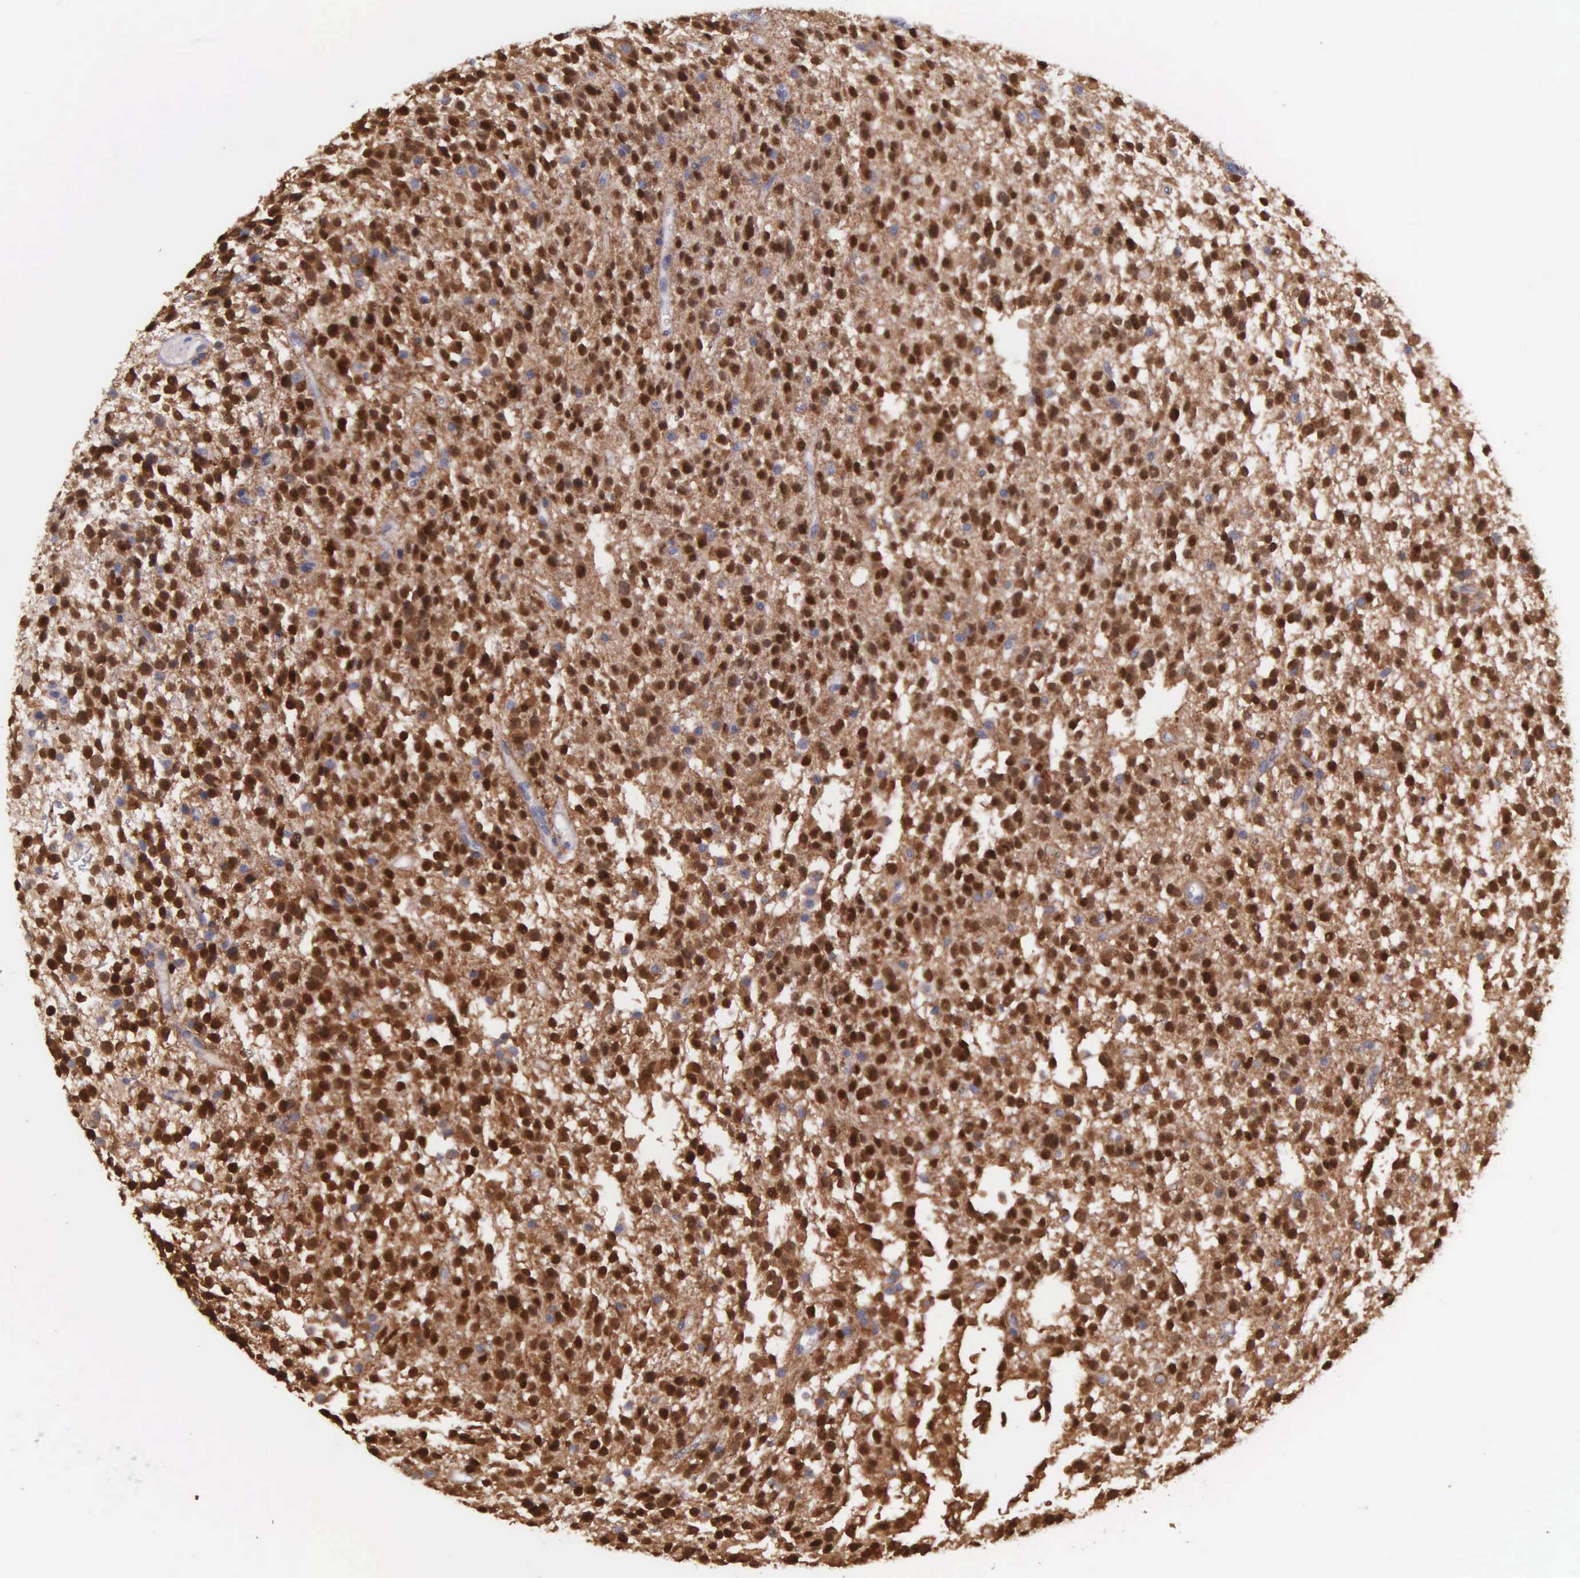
{"staining": {"intensity": "strong", "quantity": ">75%", "location": "cytoplasmic/membranous,nuclear"}, "tissue": "glioma", "cell_type": "Tumor cells", "image_type": "cancer", "snomed": [{"axis": "morphology", "description": "Glioma, malignant, Low grade"}, {"axis": "topography", "description": "Brain"}], "caption": "Malignant low-grade glioma tissue demonstrates strong cytoplasmic/membranous and nuclear staining in approximately >75% of tumor cells, visualized by immunohistochemistry.", "gene": "GSTT2", "patient": {"sex": "female", "age": 36}}